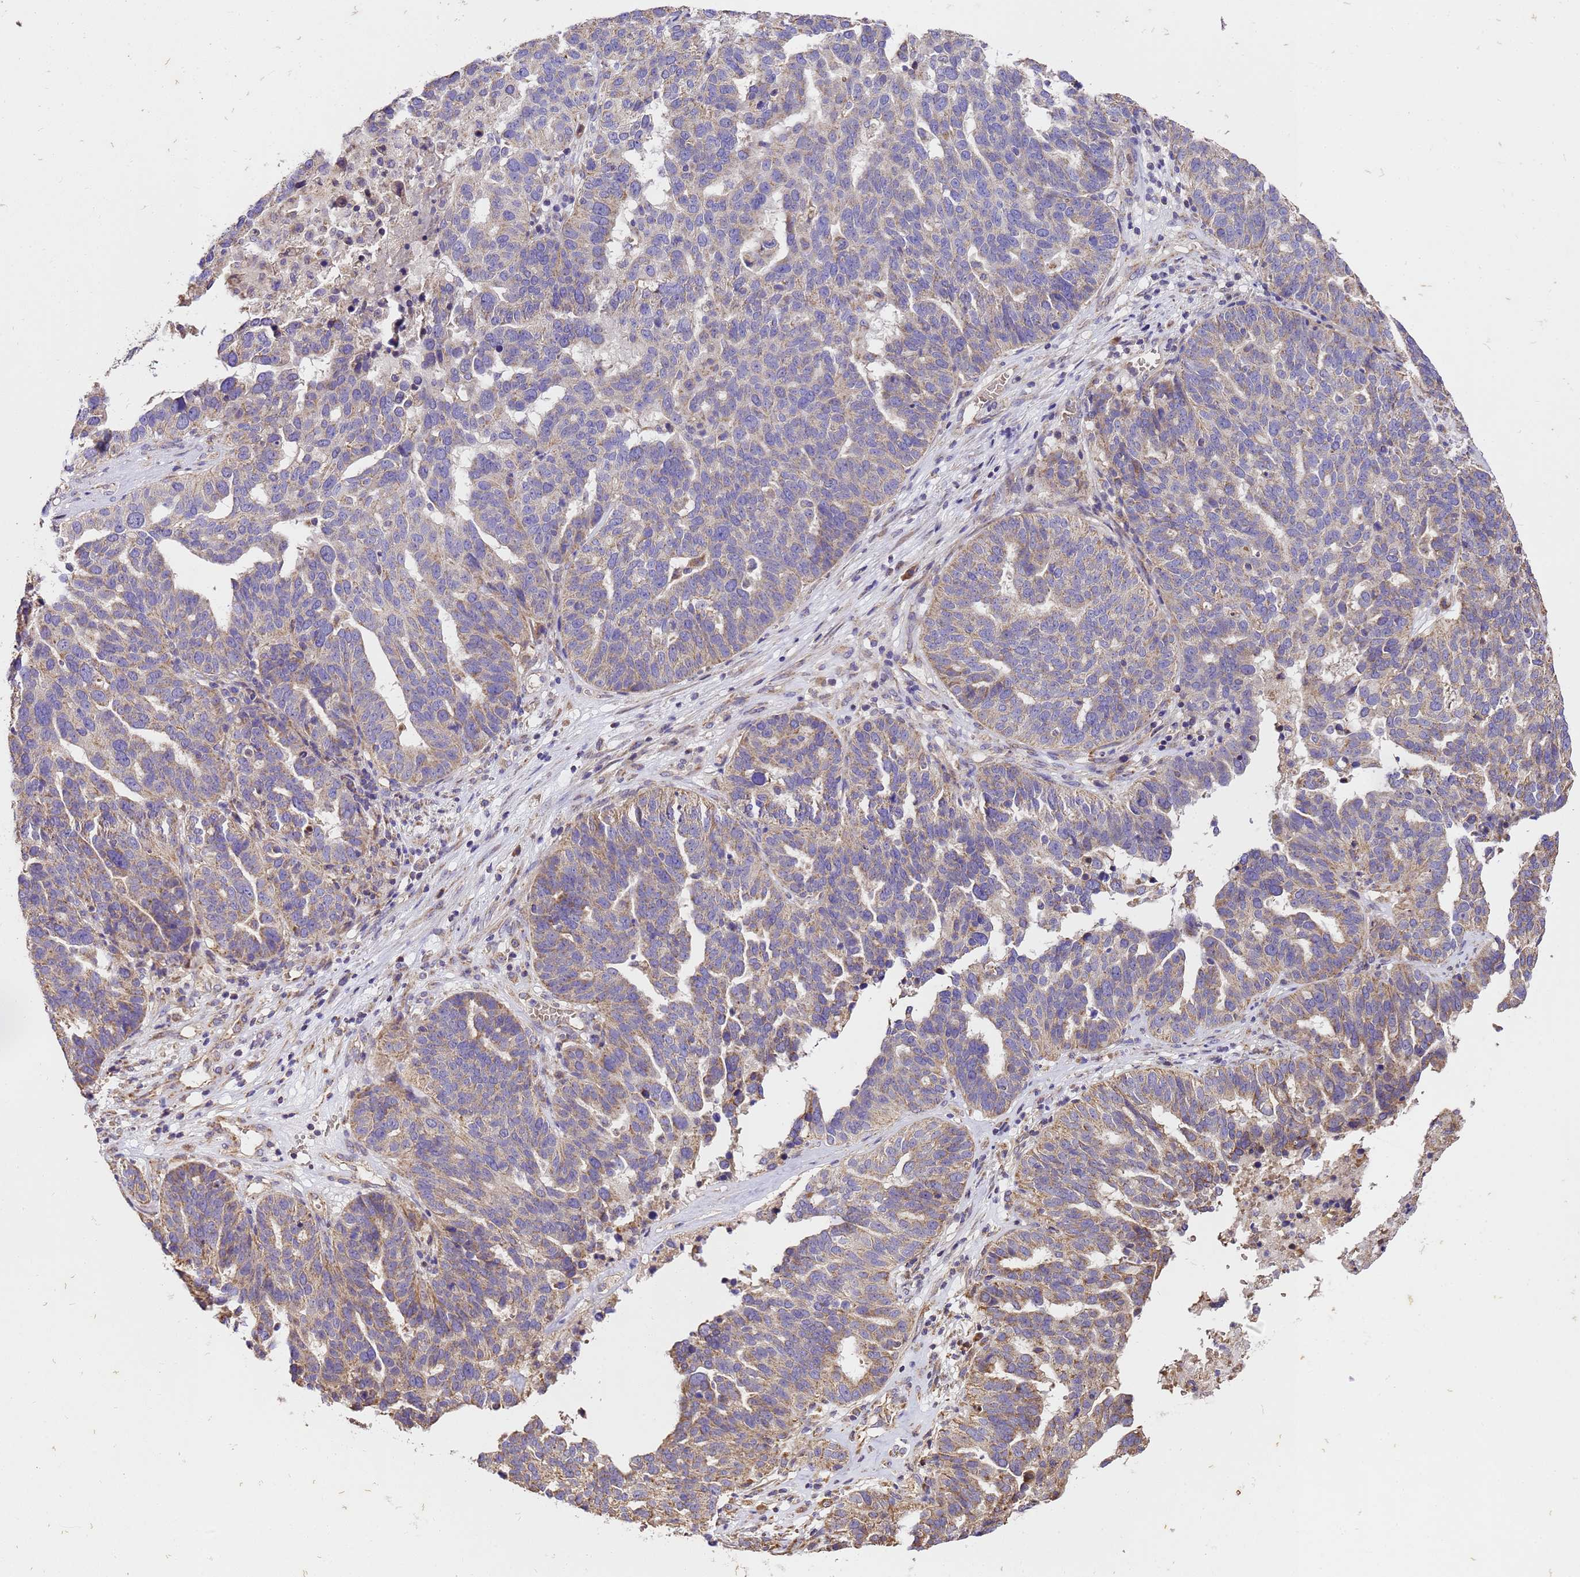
{"staining": {"intensity": "moderate", "quantity": "<25%", "location": "cytoplasmic/membranous"}, "tissue": "ovarian cancer", "cell_type": "Tumor cells", "image_type": "cancer", "snomed": [{"axis": "morphology", "description": "Cystadenocarcinoma, serous, NOS"}, {"axis": "topography", "description": "Ovary"}], "caption": "High-power microscopy captured an immunohistochemistry (IHC) image of serous cystadenocarcinoma (ovarian), revealing moderate cytoplasmic/membranous positivity in approximately <25% of tumor cells.", "gene": "LRRIQ1", "patient": {"sex": "female", "age": 59}}